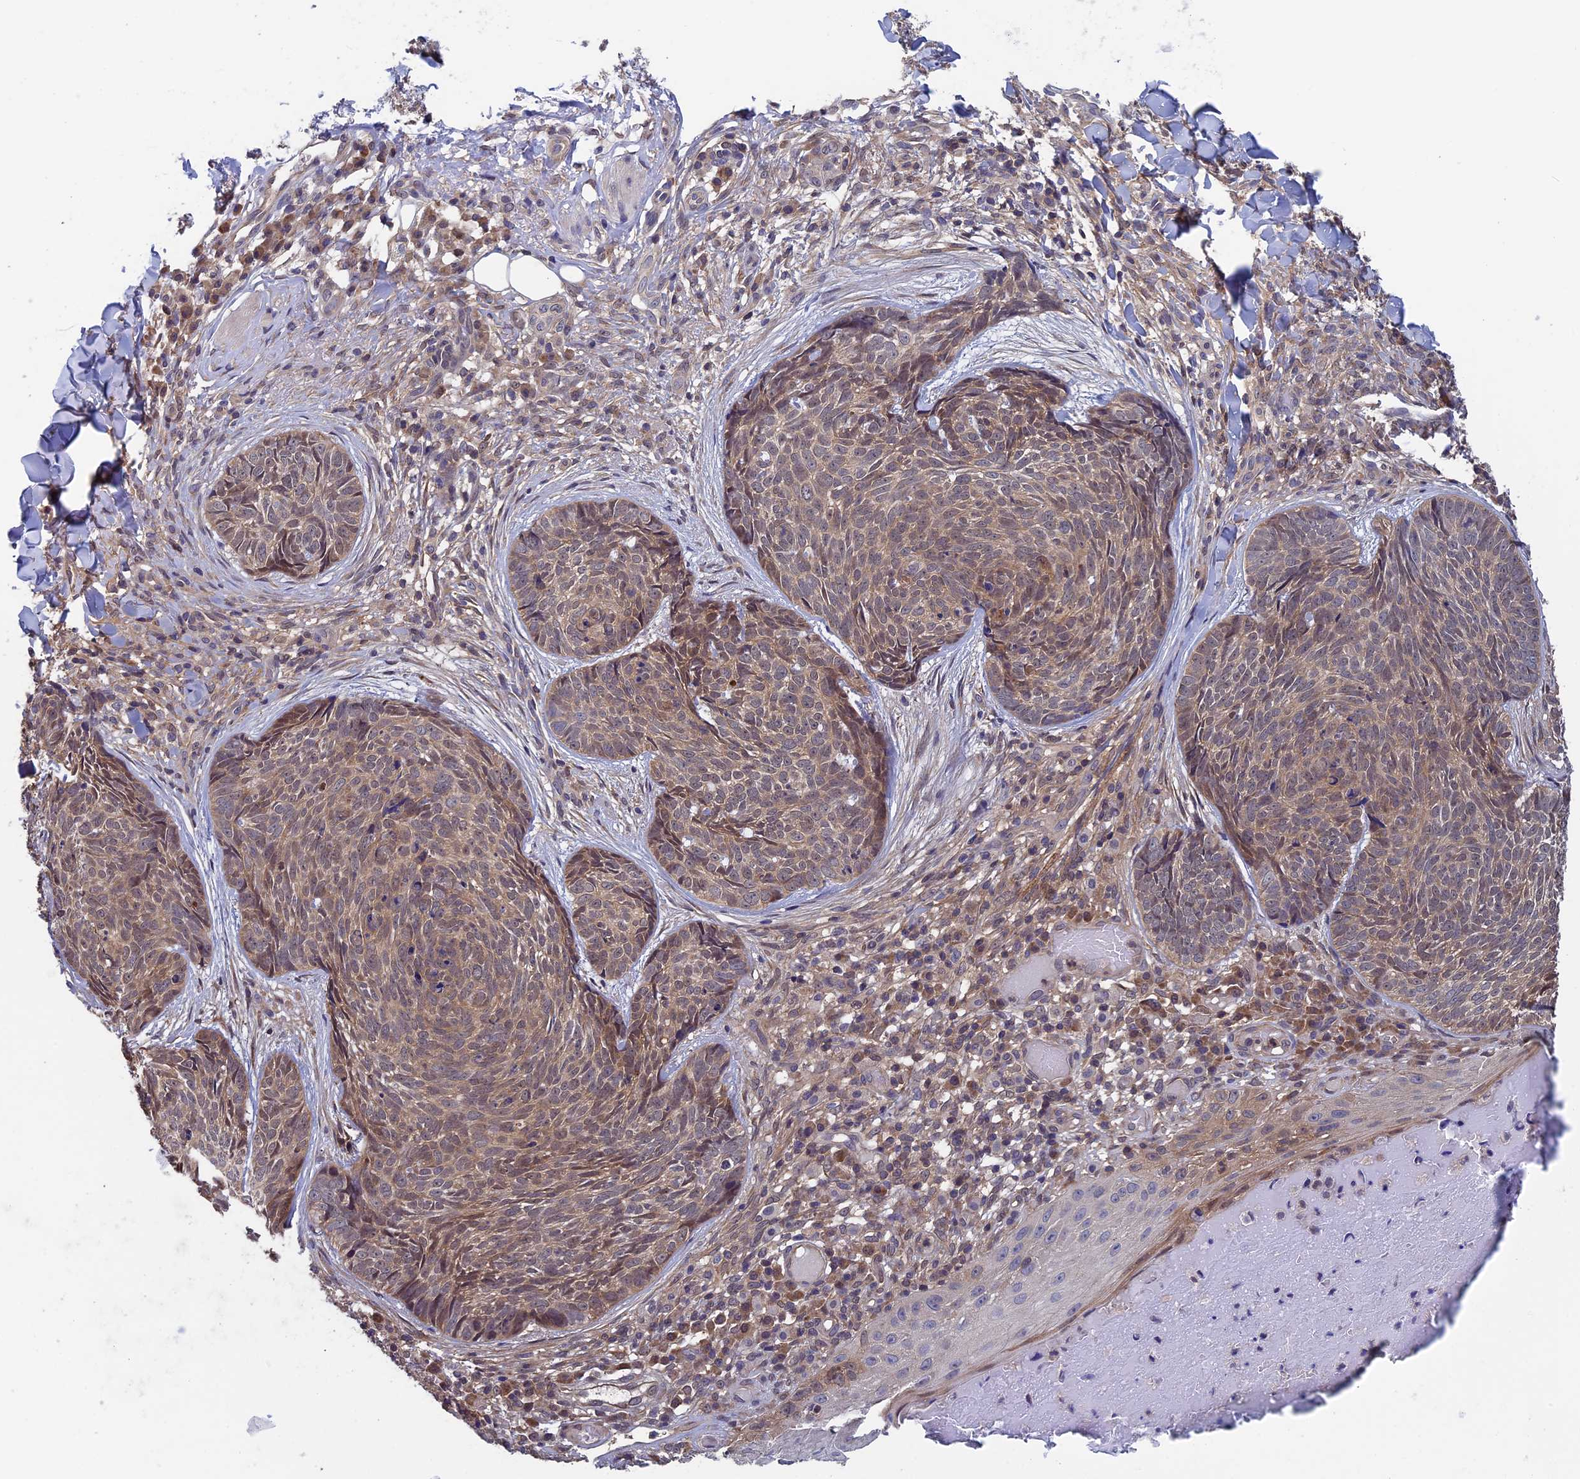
{"staining": {"intensity": "weak", "quantity": ">75%", "location": "cytoplasmic/membranous"}, "tissue": "skin cancer", "cell_type": "Tumor cells", "image_type": "cancer", "snomed": [{"axis": "morphology", "description": "Basal cell carcinoma"}, {"axis": "topography", "description": "Skin"}], "caption": "Protein staining exhibits weak cytoplasmic/membranous staining in approximately >75% of tumor cells in skin basal cell carcinoma.", "gene": "LCMT1", "patient": {"sex": "female", "age": 61}}